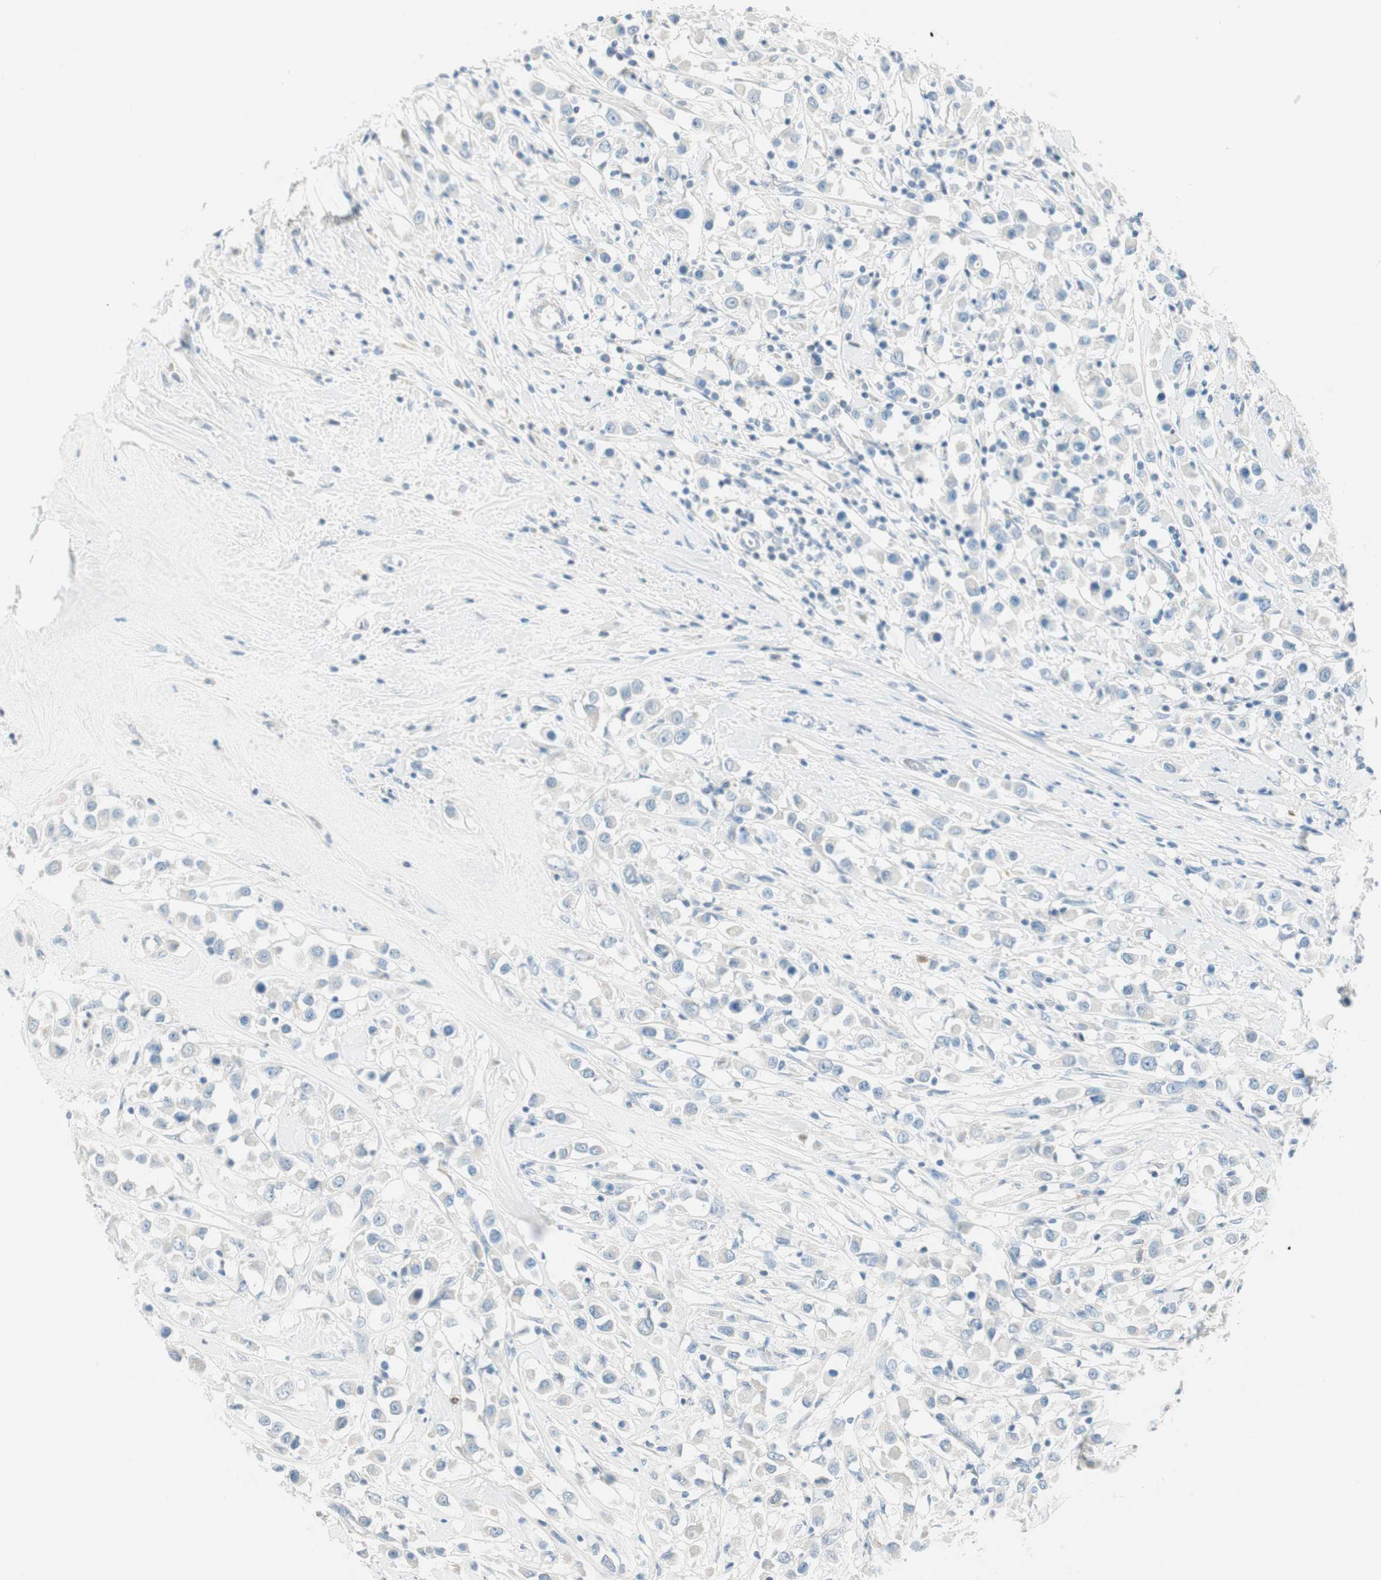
{"staining": {"intensity": "weak", "quantity": "25%-75%", "location": "cytoplasmic/membranous"}, "tissue": "breast cancer", "cell_type": "Tumor cells", "image_type": "cancer", "snomed": [{"axis": "morphology", "description": "Duct carcinoma"}, {"axis": "topography", "description": "Breast"}], "caption": "A micrograph of invasive ductal carcinoma (breast) stained for a protein exhibits weak cytoplasmic/membranous brown staining in tumor cells.", "gene": "HPGD", "patient": {"sex": "female", "age": 61}}